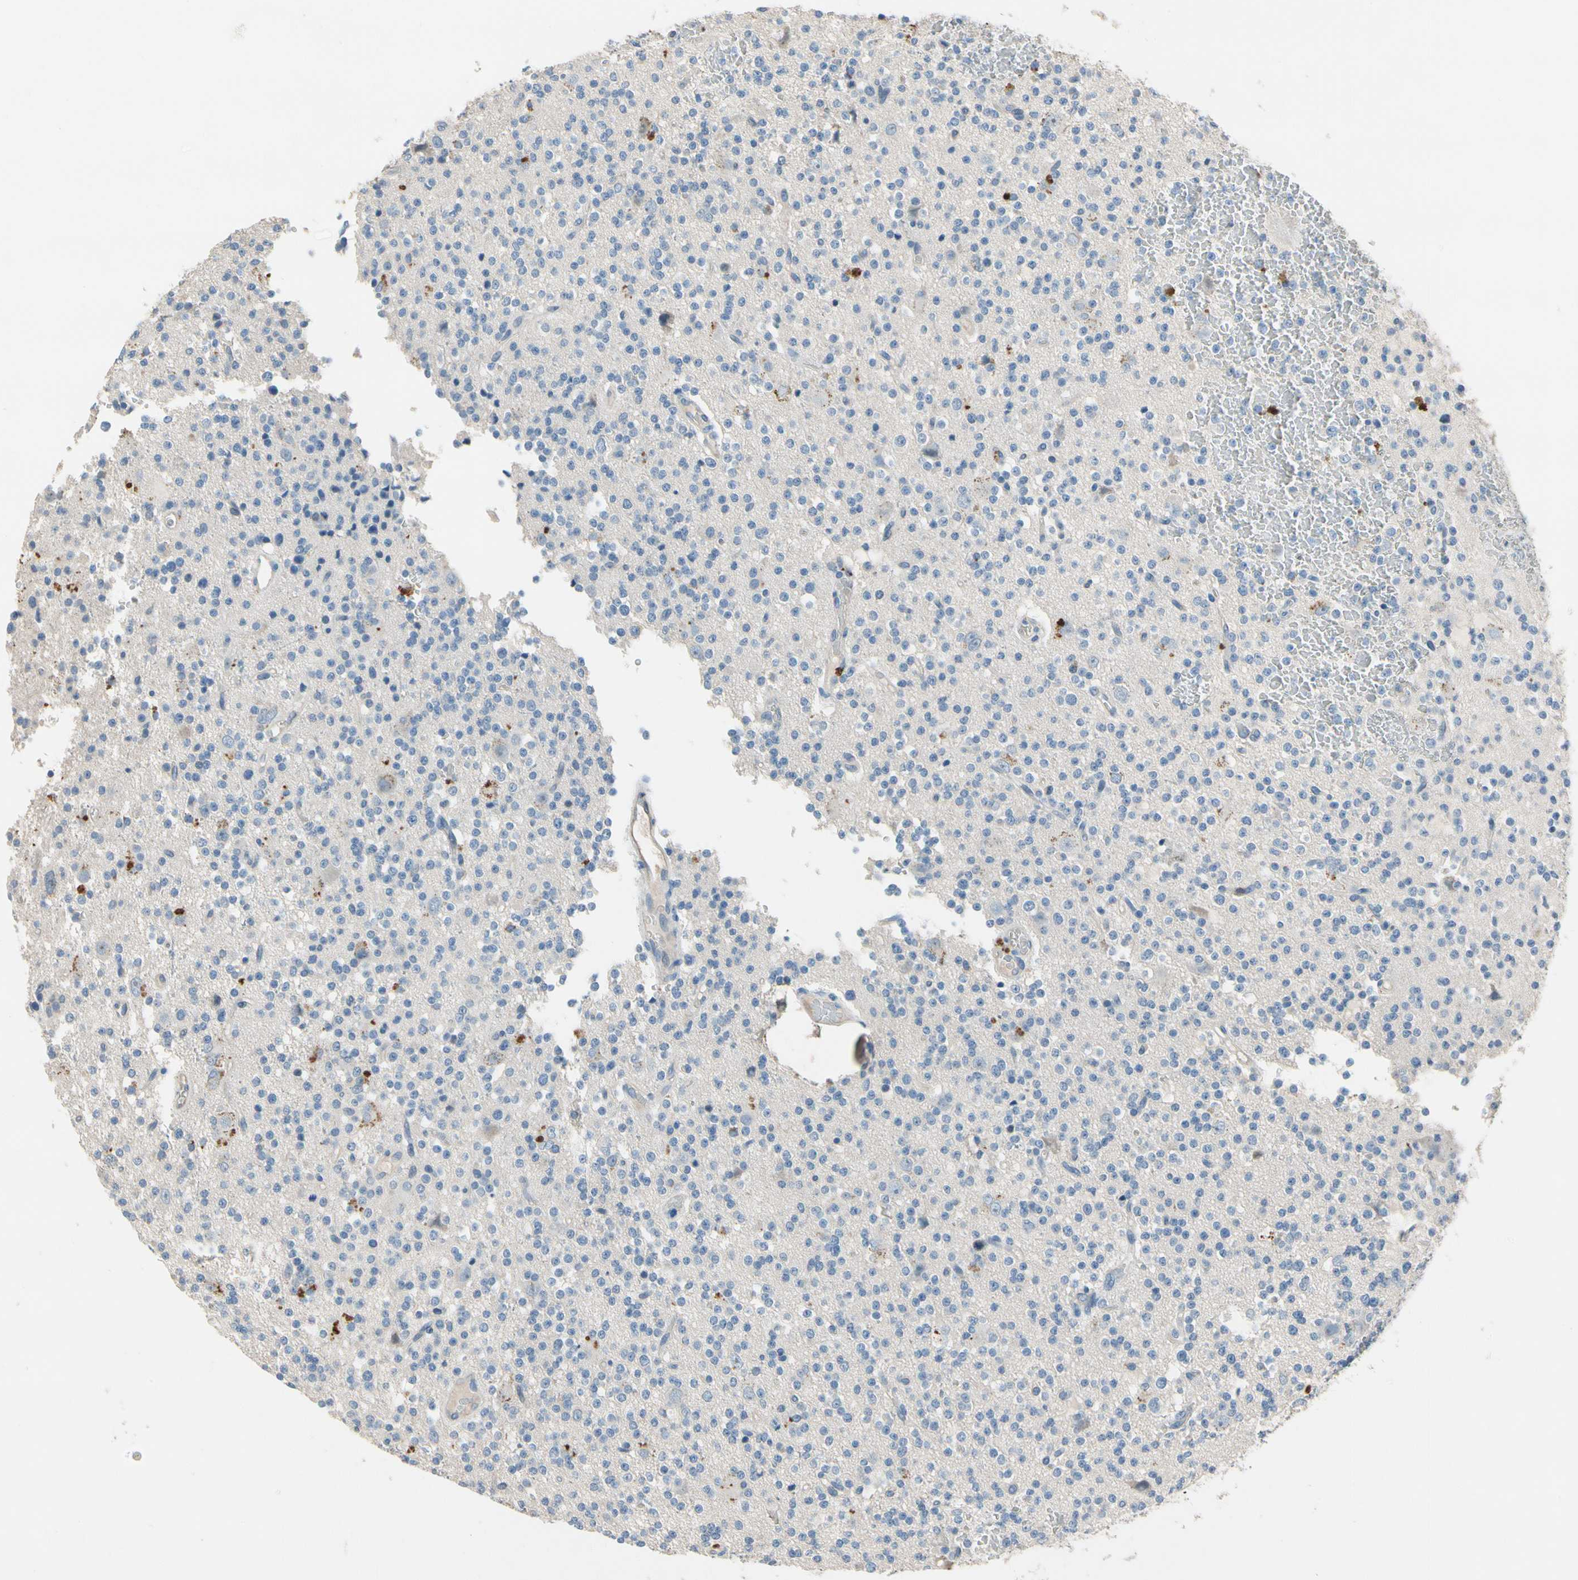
{"staining": {"intensity": "negative", "quantity": "none", "location": "none"}, "tissue": "glioma", "cell_type": "Tumor cells", "image_type": "cancer", "snomed": [{"axis": "morphology", "description": "Glioma, malignant, High grade"}, {"axis": "topography", "description": "Brain"}], "caption": "The image displays no significant staining in tumor cells of glioma.", "gene": "CPA3", "patient": {"sex": "male", "age": 47}}